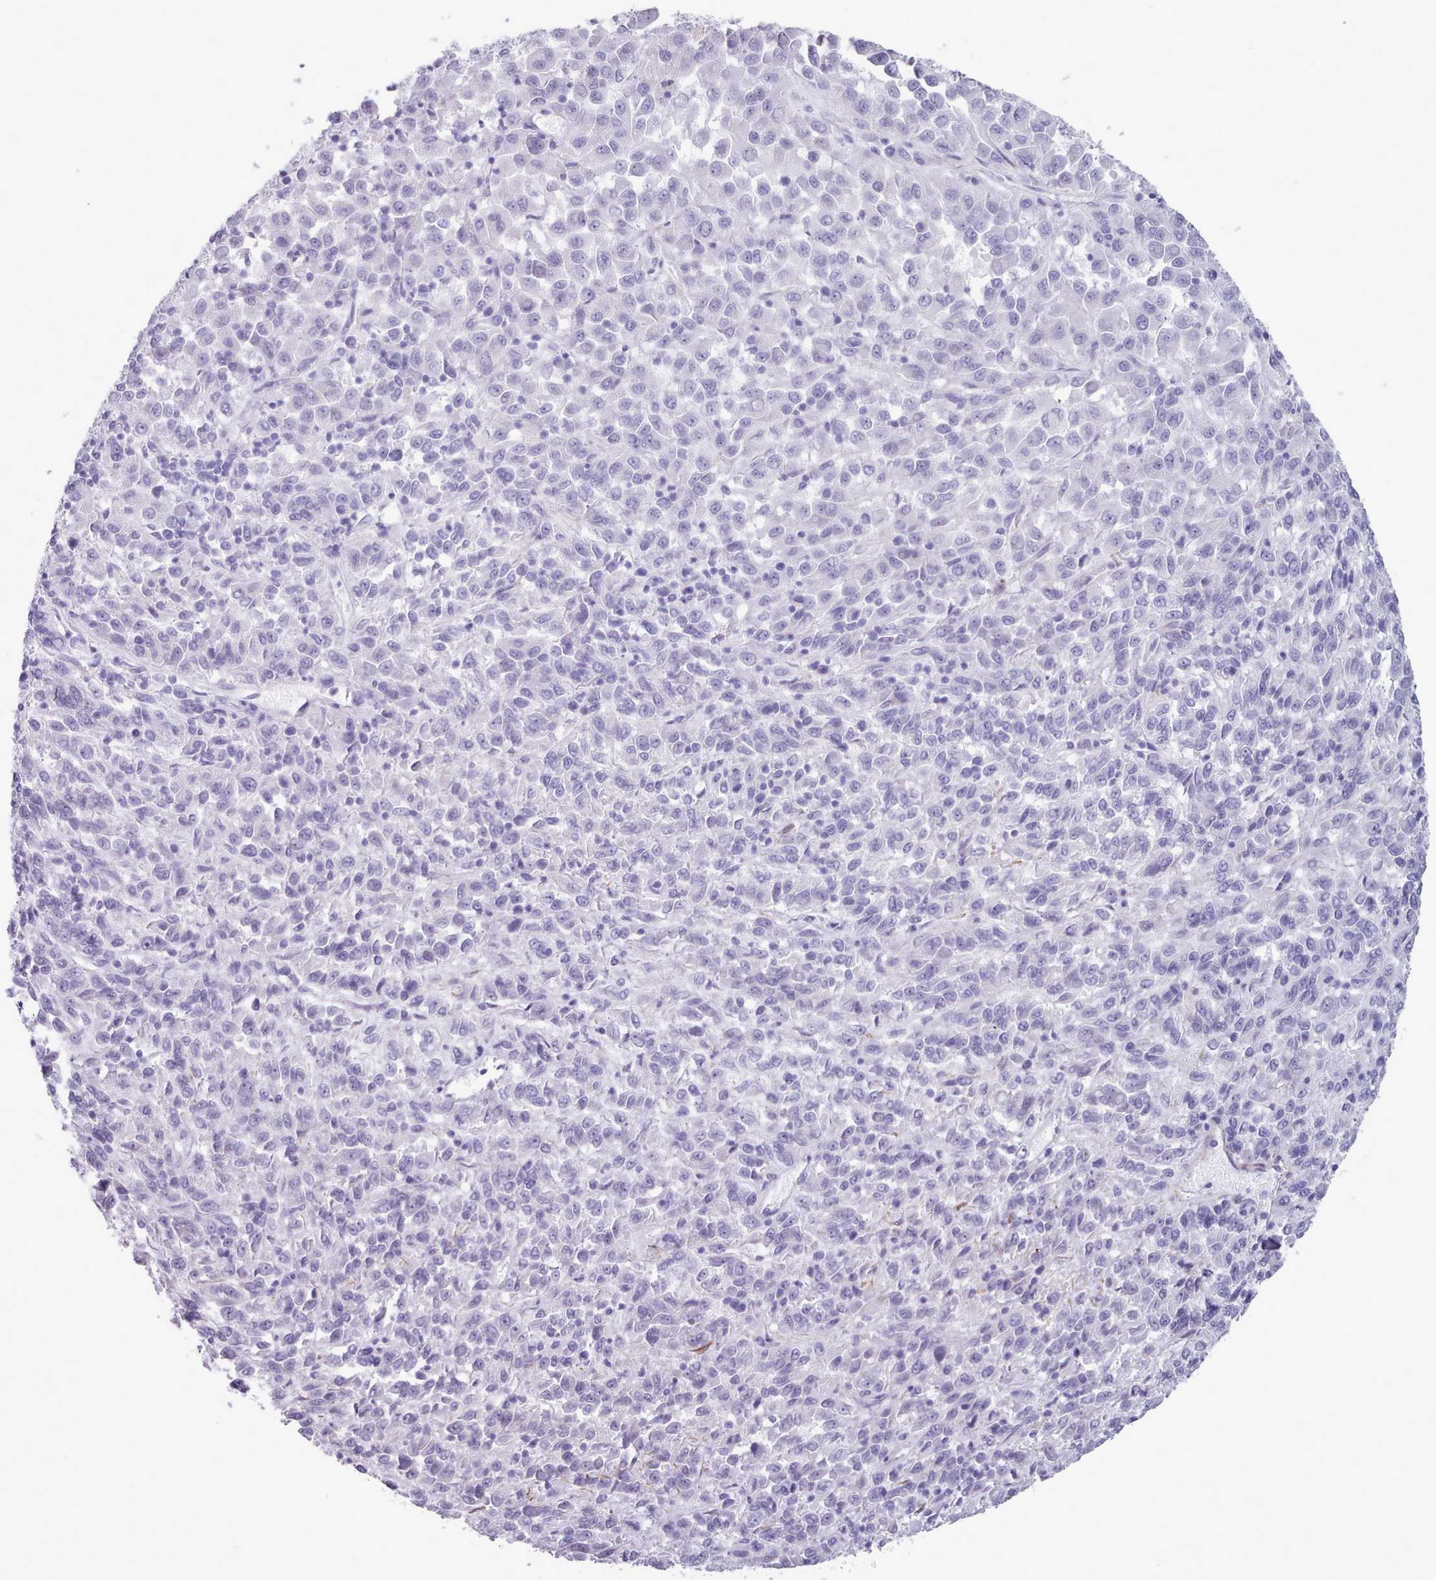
{"staining": {"intensity": "negative", "quantity": "none", "location": "none"}, "tissue": "melanoma", "cell_type": "Tumor cells", "image_type": "cancer", "snomed": [{"axis": "morphology", "description": "Malignant melanoma, Metastatic site"}, {"axis": "topography", "description": "Lung"}], "caption": "Tumor cells show no significant protein staining in melanoma.", "gene": "FPGS", "patient": {"sex": "male", "age": 64}}